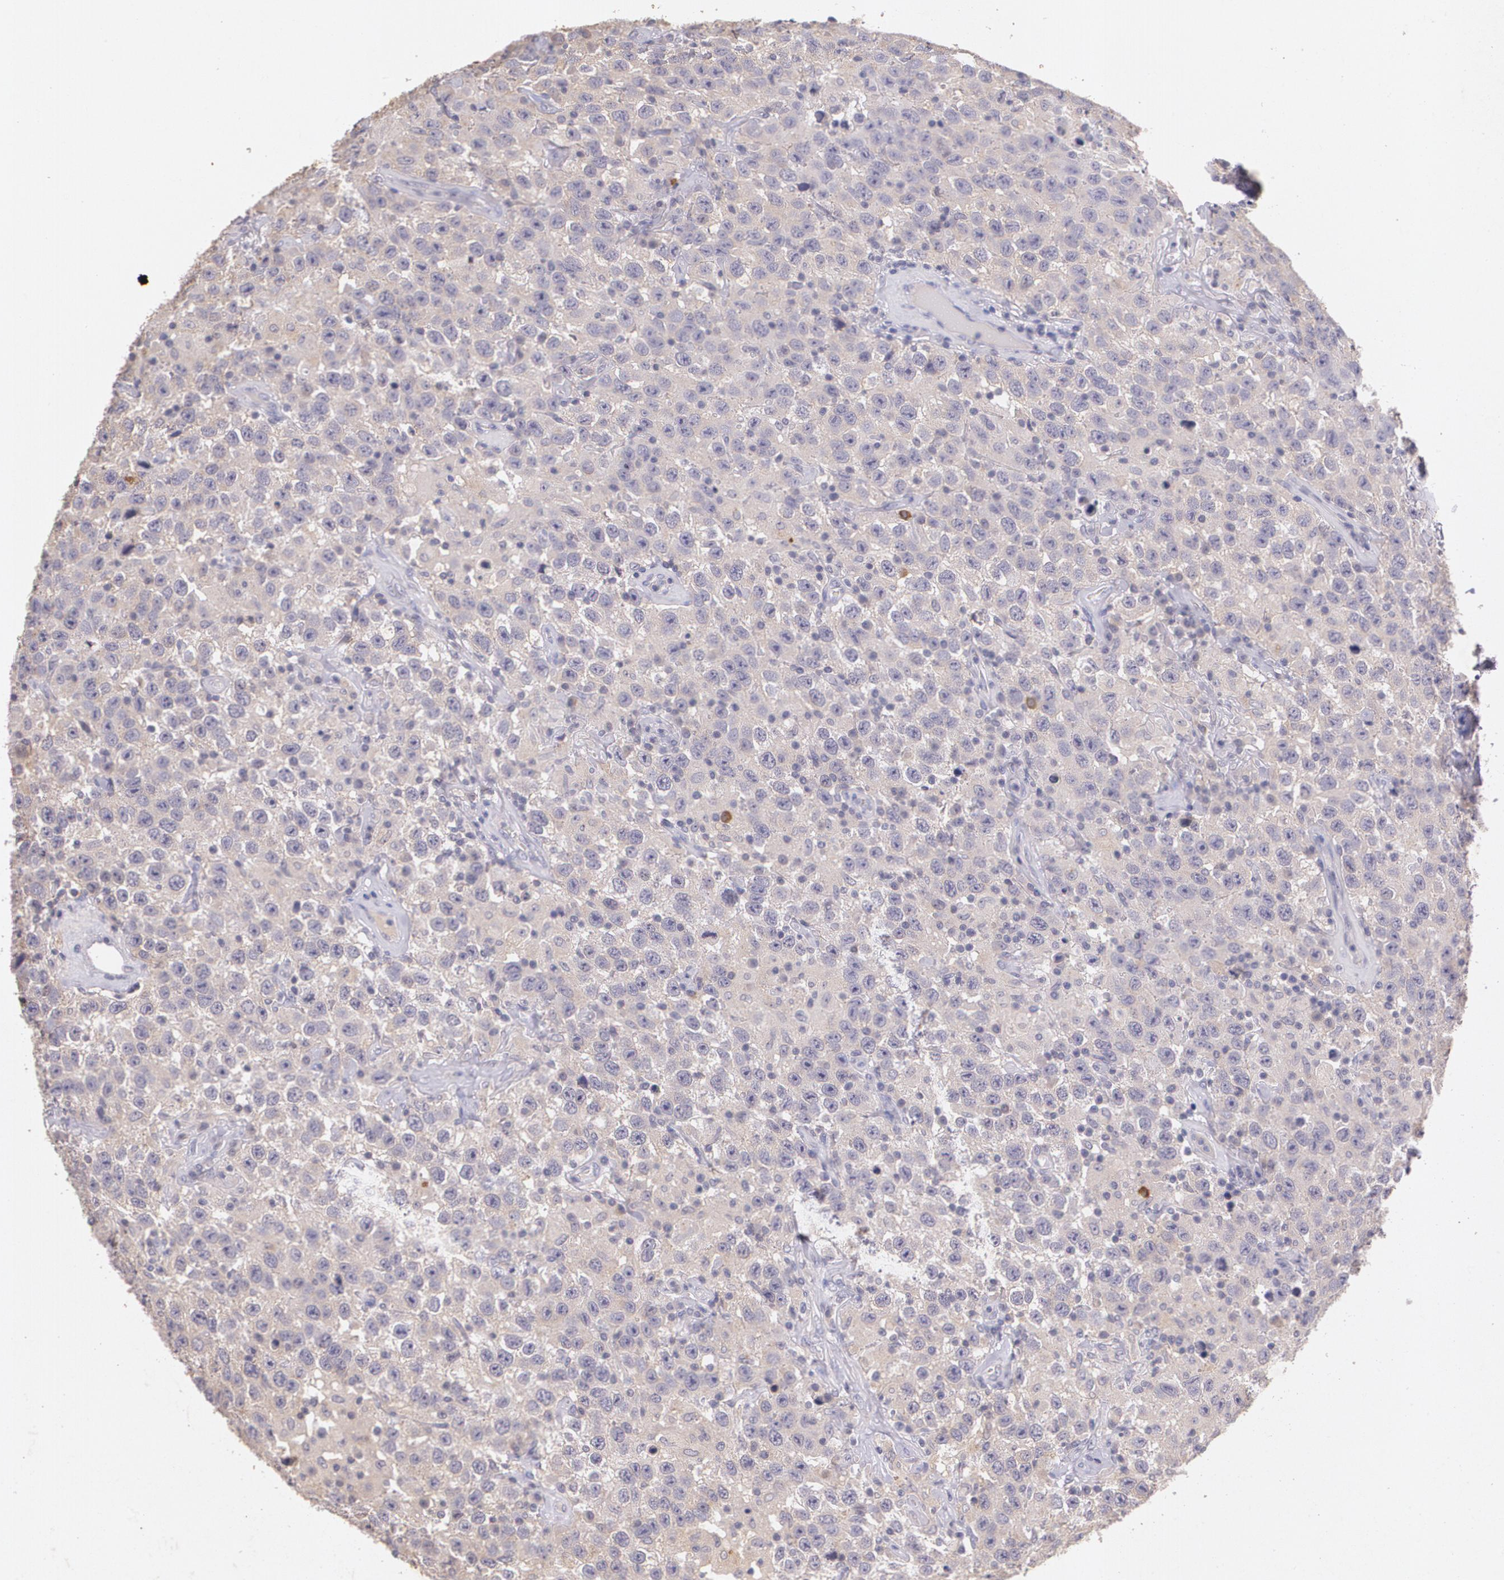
{"staining": {"intensity": "weak", "quantity": ">75%", "location": "cytoplasmic/membranous"}, "tissue": "testis cancer", "cell_type": "Tumor cells", "image_type": "cancer", "snomed": [{"axis": "morphology", "description": "Seminoma, NOS"}, {"axis": "topography", "description": "Testis"}], "caption": "Protein analysis of testis seminoma tissue demonstrates weak cytoplasmic/membranous expression in approximately >75% of tumor cells. The protein of interest is shown in brown color, while the nuclei are stained blue.", "gene": "TM4SF1", "patient": {"sex": "male", "age": 41}}